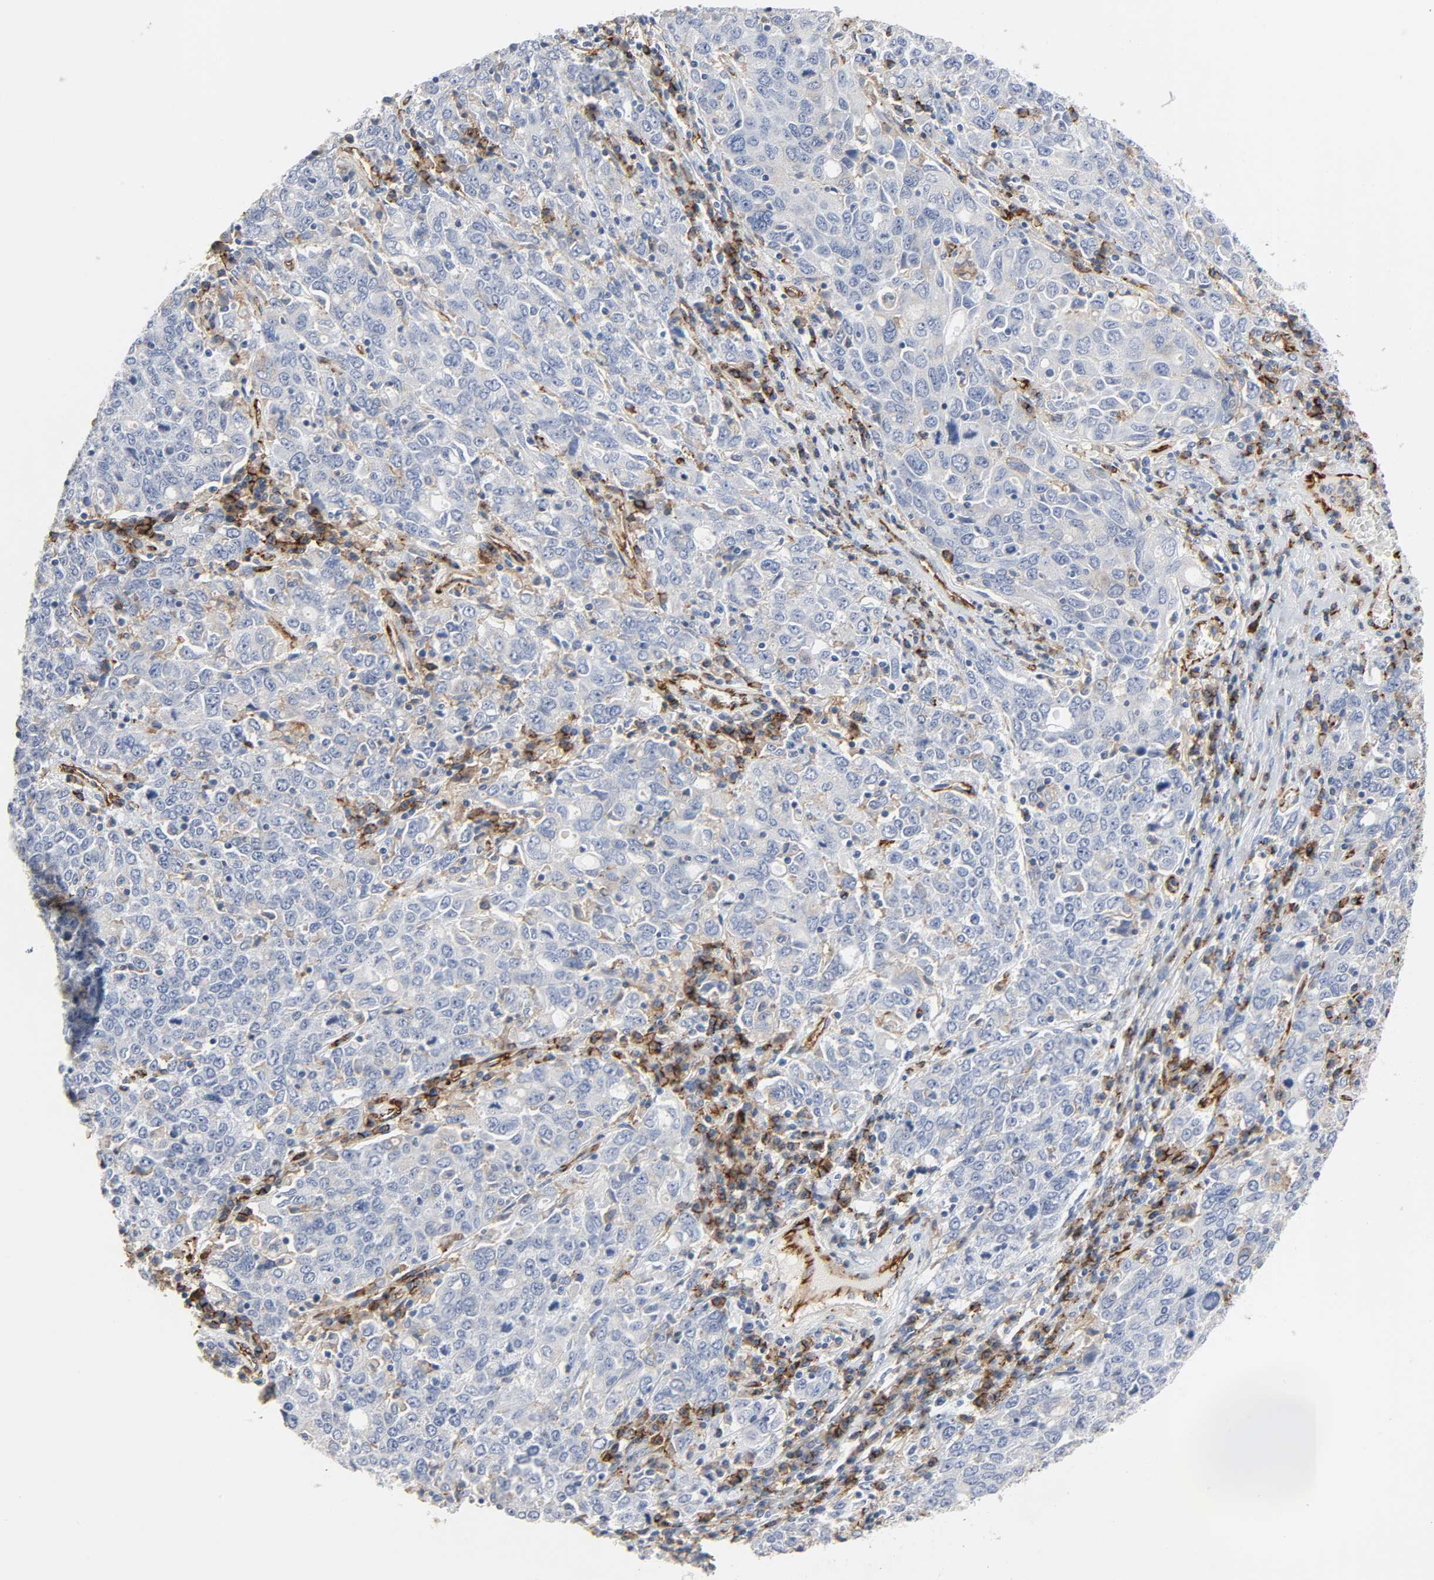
{"staining": {"intensity": "negative", "quantity": "none", "location": "none"}, "tissue": "ovarian cancer", "cell_type": "Tumor cells", "image_type": "cancer", "snomed": [{"axis": "morphology", "description": "Carcinoma, endometroid"}, {"axis": "topography", "description": "Ovary"}], "caption": "Protein analysis of endometroid carcinoma (ovarian) exhibits no significant positivity in tumor cells. (Immunohistochemistry, brightfield microscopy, high magnification).", "gene": "PECAM1", "patient": {"sex": "female", "age": 62}}